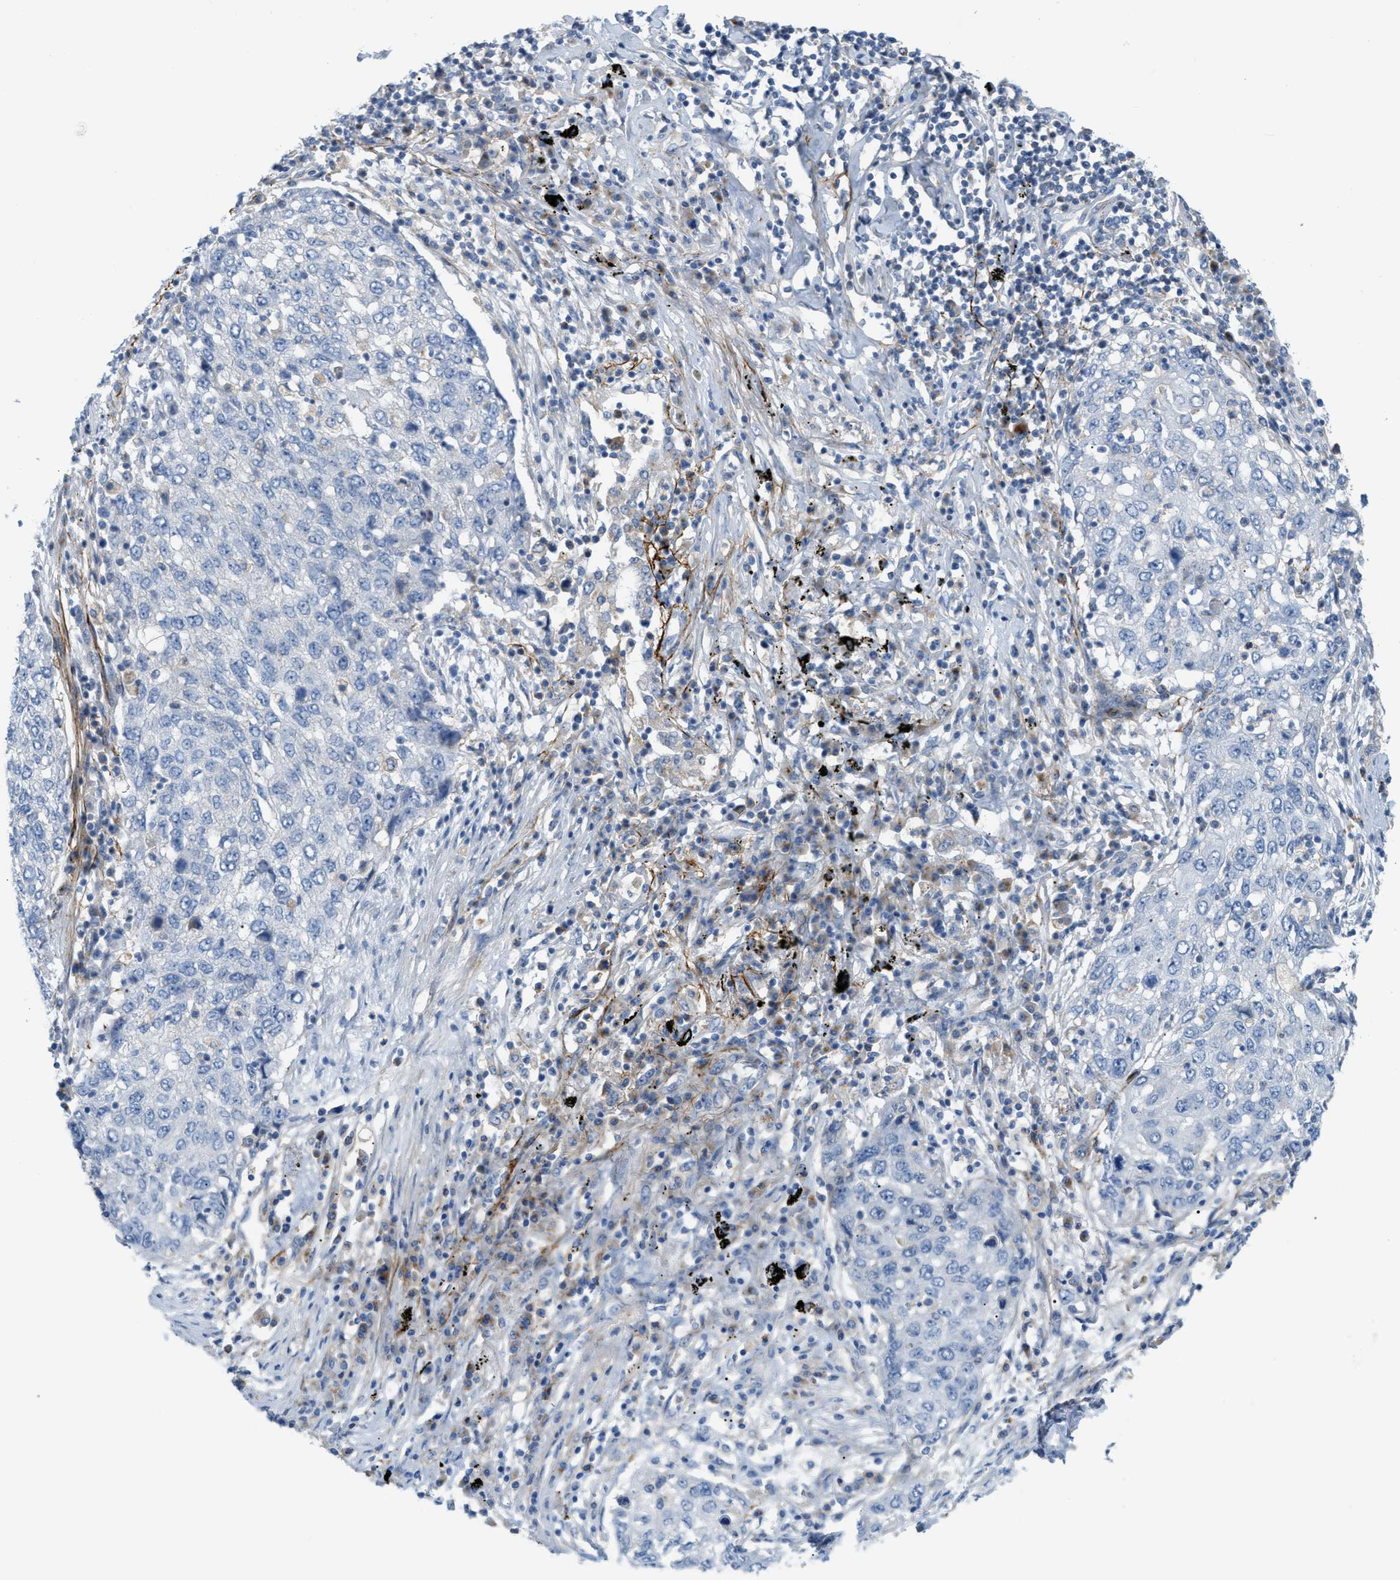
{"staining": {"intensity": "negative", "quantity": "none", "location": "none"}, "tissue": "lung cancer", "cell_type": "Tumor cells", "image_type": "cancer", "snomed": [{"axis": "morphology", "description": "Squamous cell carcinoma, NOS"}, {"axis": "topography", "description": "Lung"}], "caption": "Photomicrograph shows no protein staining in tumor cells of lung cancer tissue. (DAB (3,3'-diaminobenzidine) immunohistochemistry (IHC) with hematoxylin counter stain).", "gene": "LMBRD1", "patient": {"sex": "female", "age": 63}}